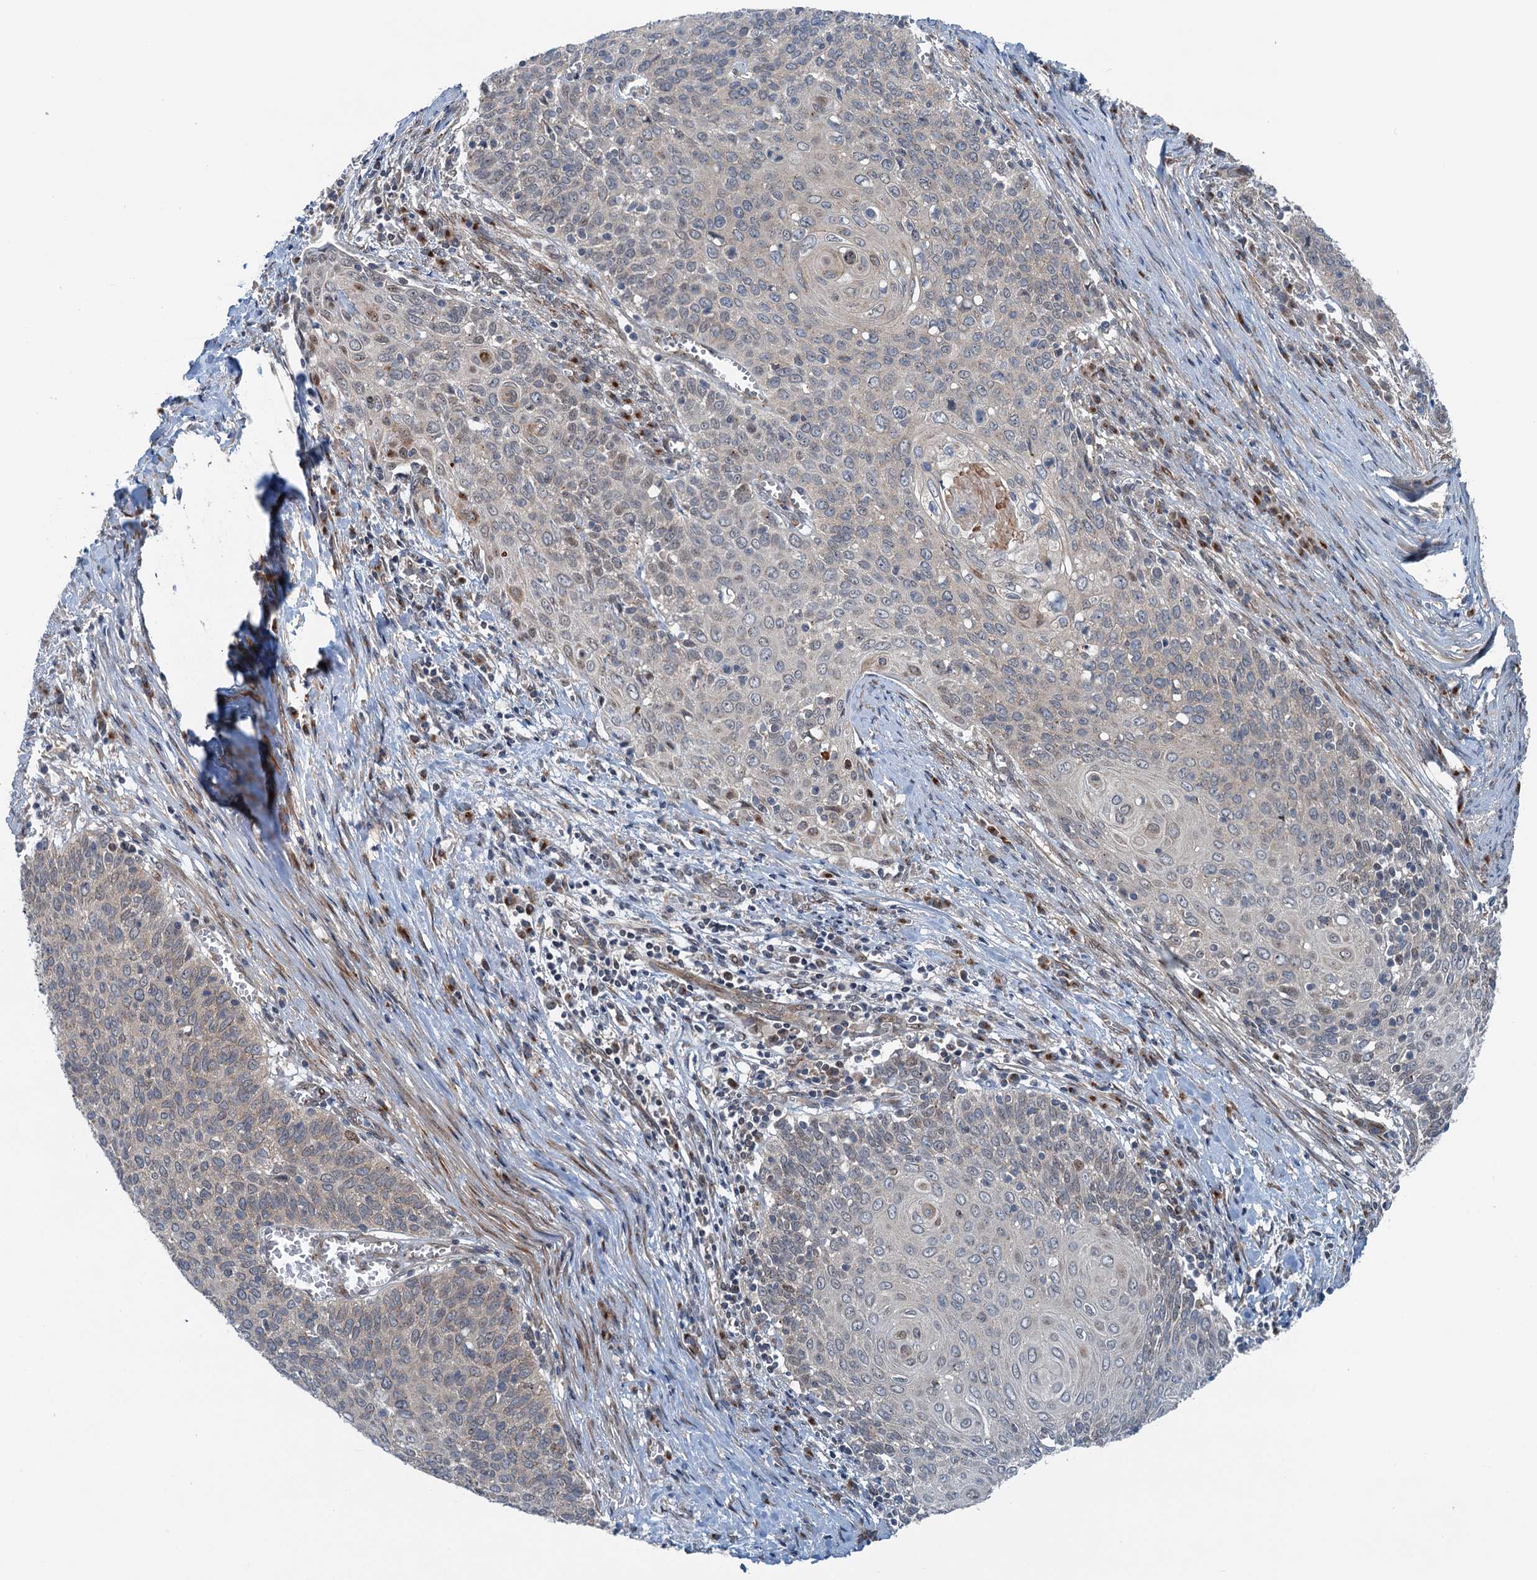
{"staining": {"intensity": "weak", "quantity": "<25%", "location": "nuclear"}, "tissue": "cervical cancer", "cell_type": "Tumor cells", "image_type": "cancer", "snomed": [{"axis": "morphology", "description": "Squamous cell carcinoma, NOS"}, {"axis": "topography", "description": "Cervix"}], "caption": "Histopathology image shows no significant protein staining in tumor cells of cervical cancer. (IHC, brightfield microscopy, high magnification).", "gene": "DYNC2I2", "patient": {"sex": "female", "age": 39}}